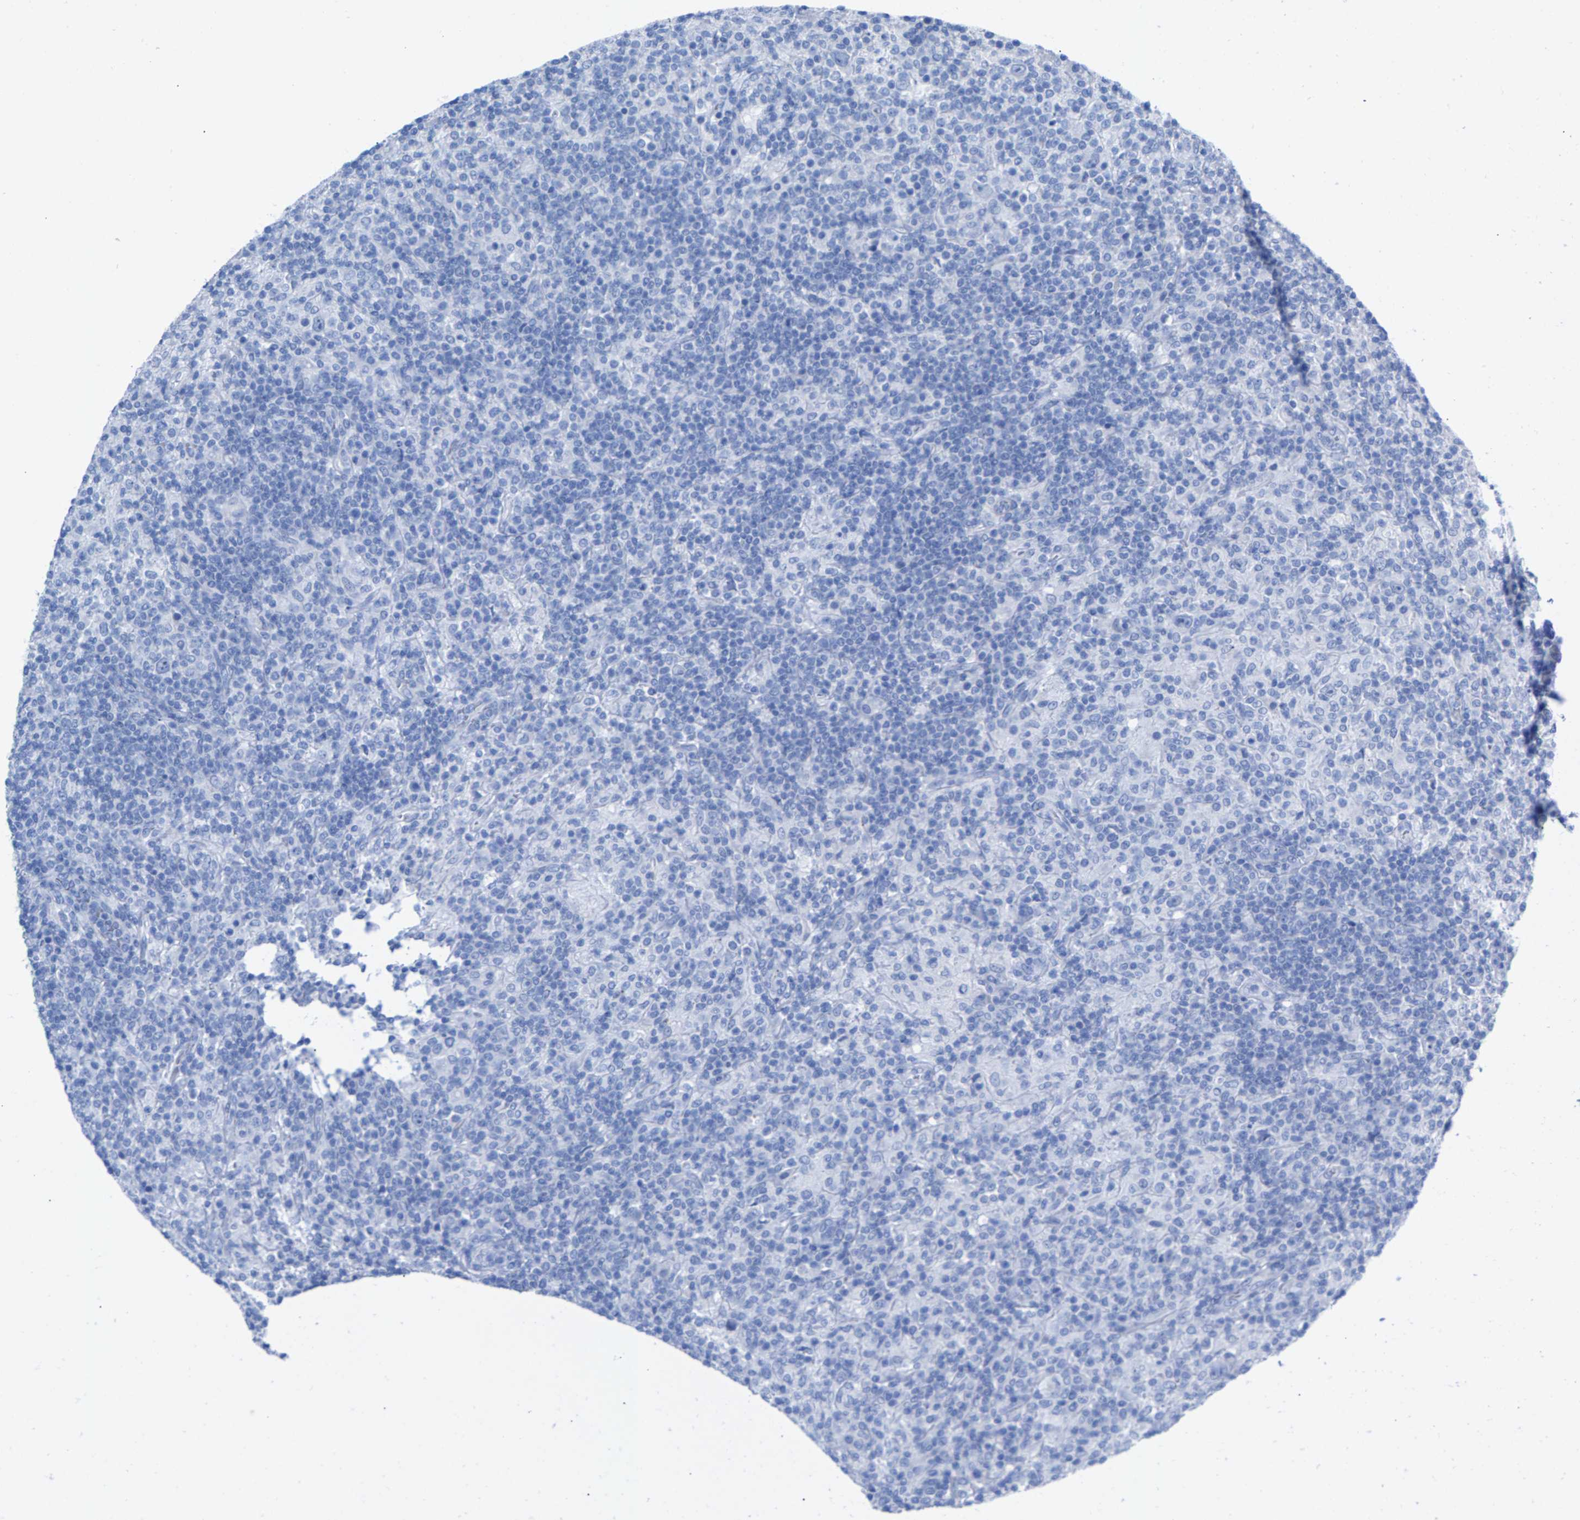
{"staining": {"intensity": "negative", "quantity": "none", "location": "none"}, "tissue": "lymphoma", "cell_type": "Tumor cells", "image_type": "cancer", "snomed": [{"axis": "morphology", "description": "Hodgkin's disease, NOS"}, {"axis": "topography", "description": "Lymph node"}], "caption": "There is no significant positivity in tumor cells of Hodgkin's disease.", "gene": "CPA1", "patient": {"sex": "male", "age": 70}}